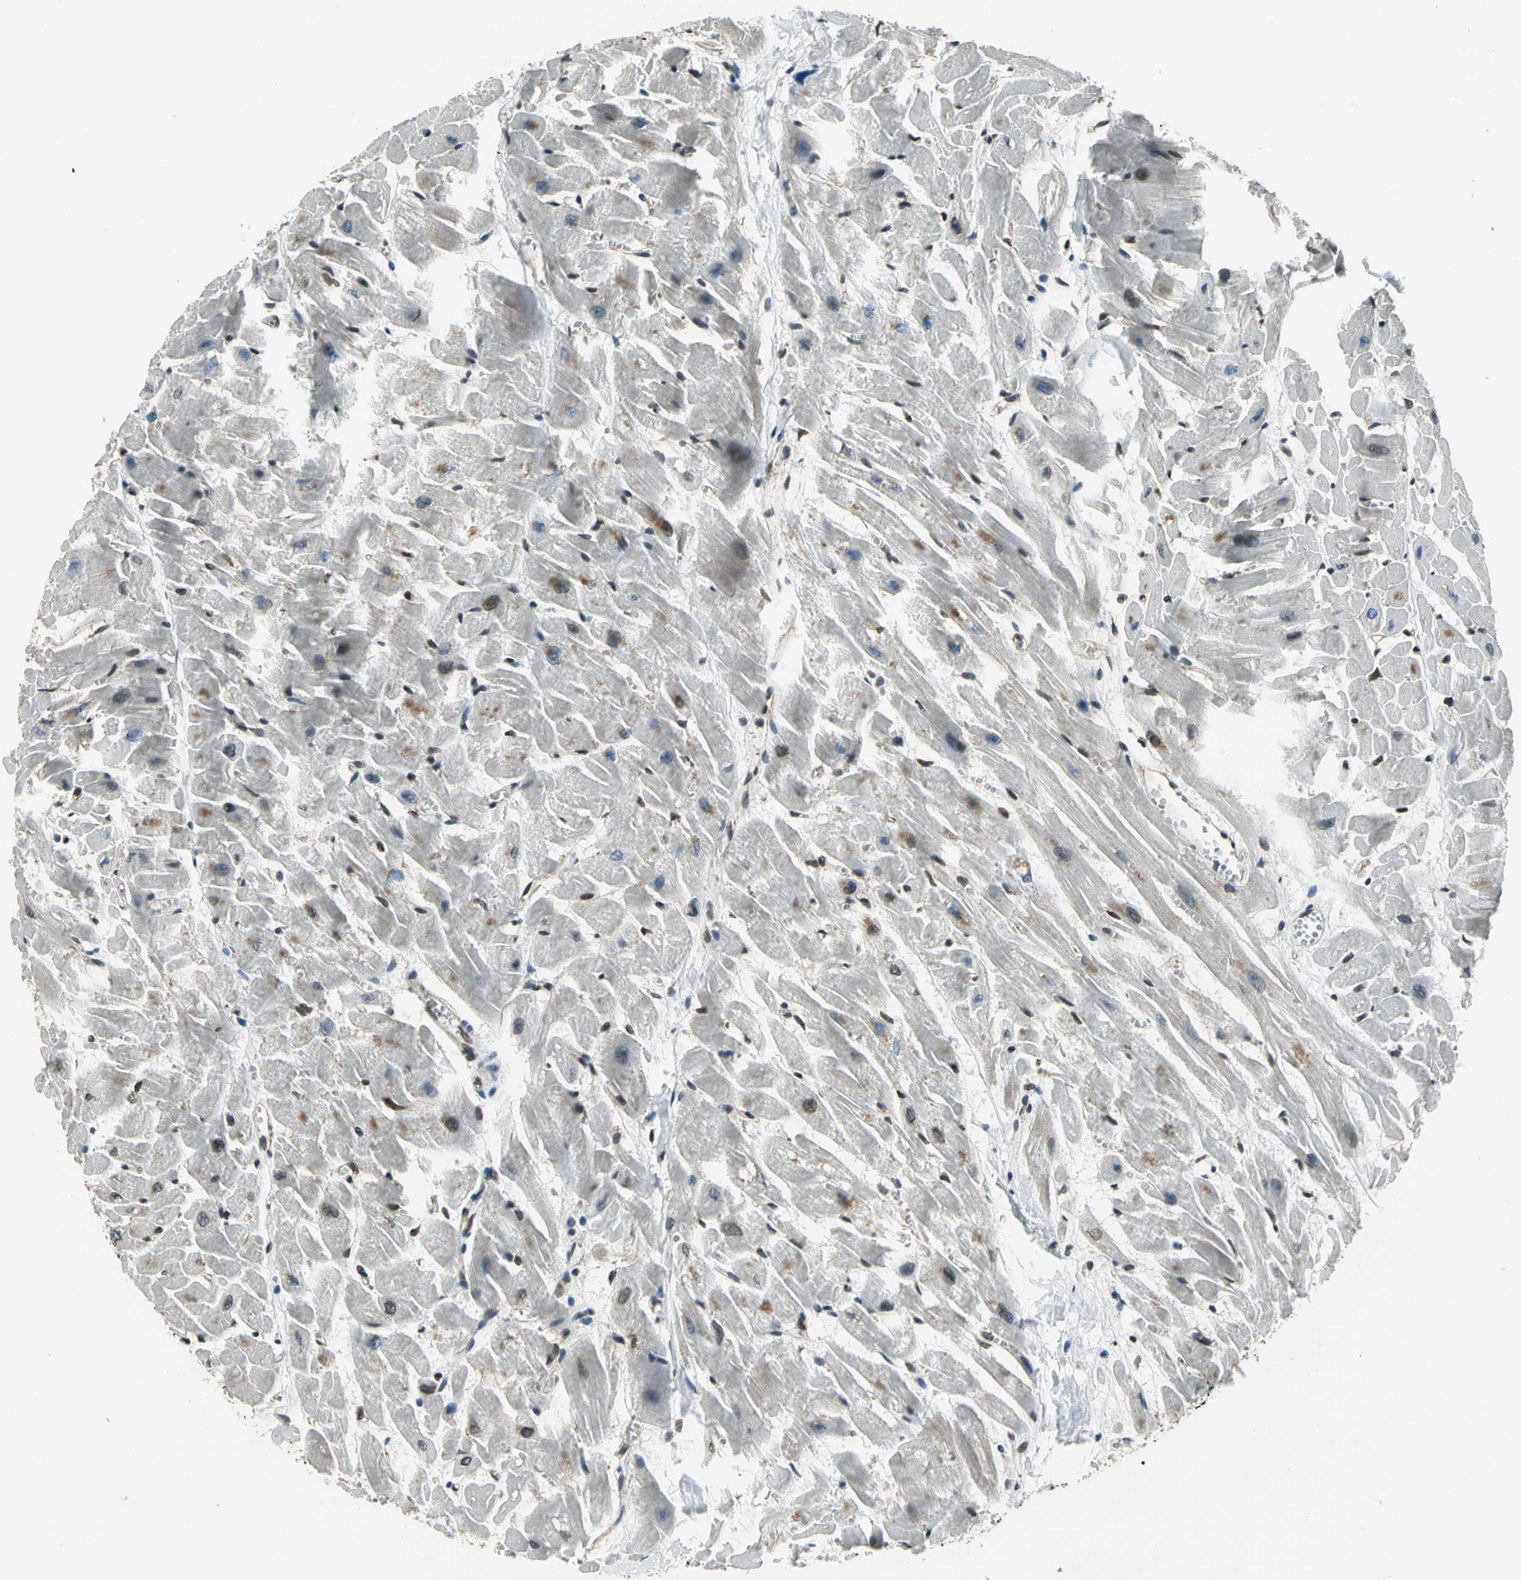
{"staining": {"intensity": "moderate", "quantity": "<25%", "location": "cytoplasmic/membranous,nuclear"}, "tissue": "heart muscle", "cell_type": "Cardiomyocytes", "image_type": "normal", "snomed": [{"axis": "morphology", "description": "Normal tissue, NOS"}, {"axis": "topography", "description": "Heart"}], "caption": "Immunohistochemical staining of normal human heart muscle exhibits low levels of moderate cytoplasmic/membranous,nuclear expression in about <25% of cardiomyocytes.", "gene": "BRIP1", "patient": {"sex": "female", "age": 19}}